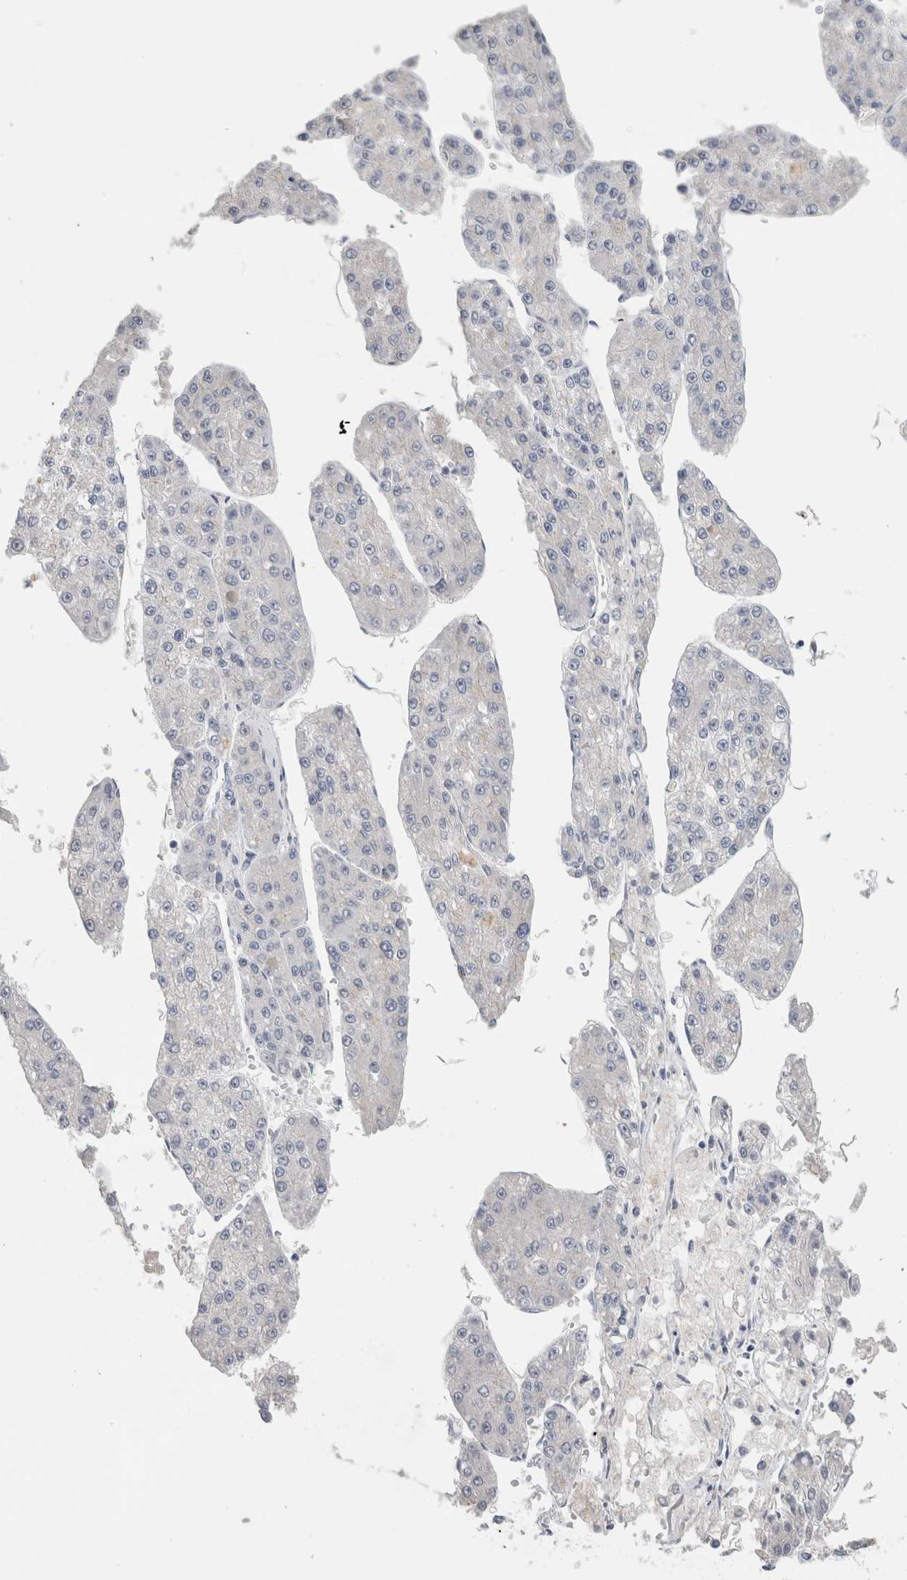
{"staining": {"intensity": "negative", "quantity": "none", "location": "none"}, "tissue": "liver cancer", "cell_type": "Tumor cells", "image_type": "cancer", "snomed": [{"axis": "morphology", "description": "Carcinoma, Hepatocellular, NOS"}, {"axis": "topography", "description": "Liver"}], "caption": "A high-resolution histopathology image shows immunohistochemistry staining of hepatocellular carcinoma (liver), which reveals no significant staining in tumor cells.", "gene": "BCAN", "patient": {"sex": "female", "age": 73}}